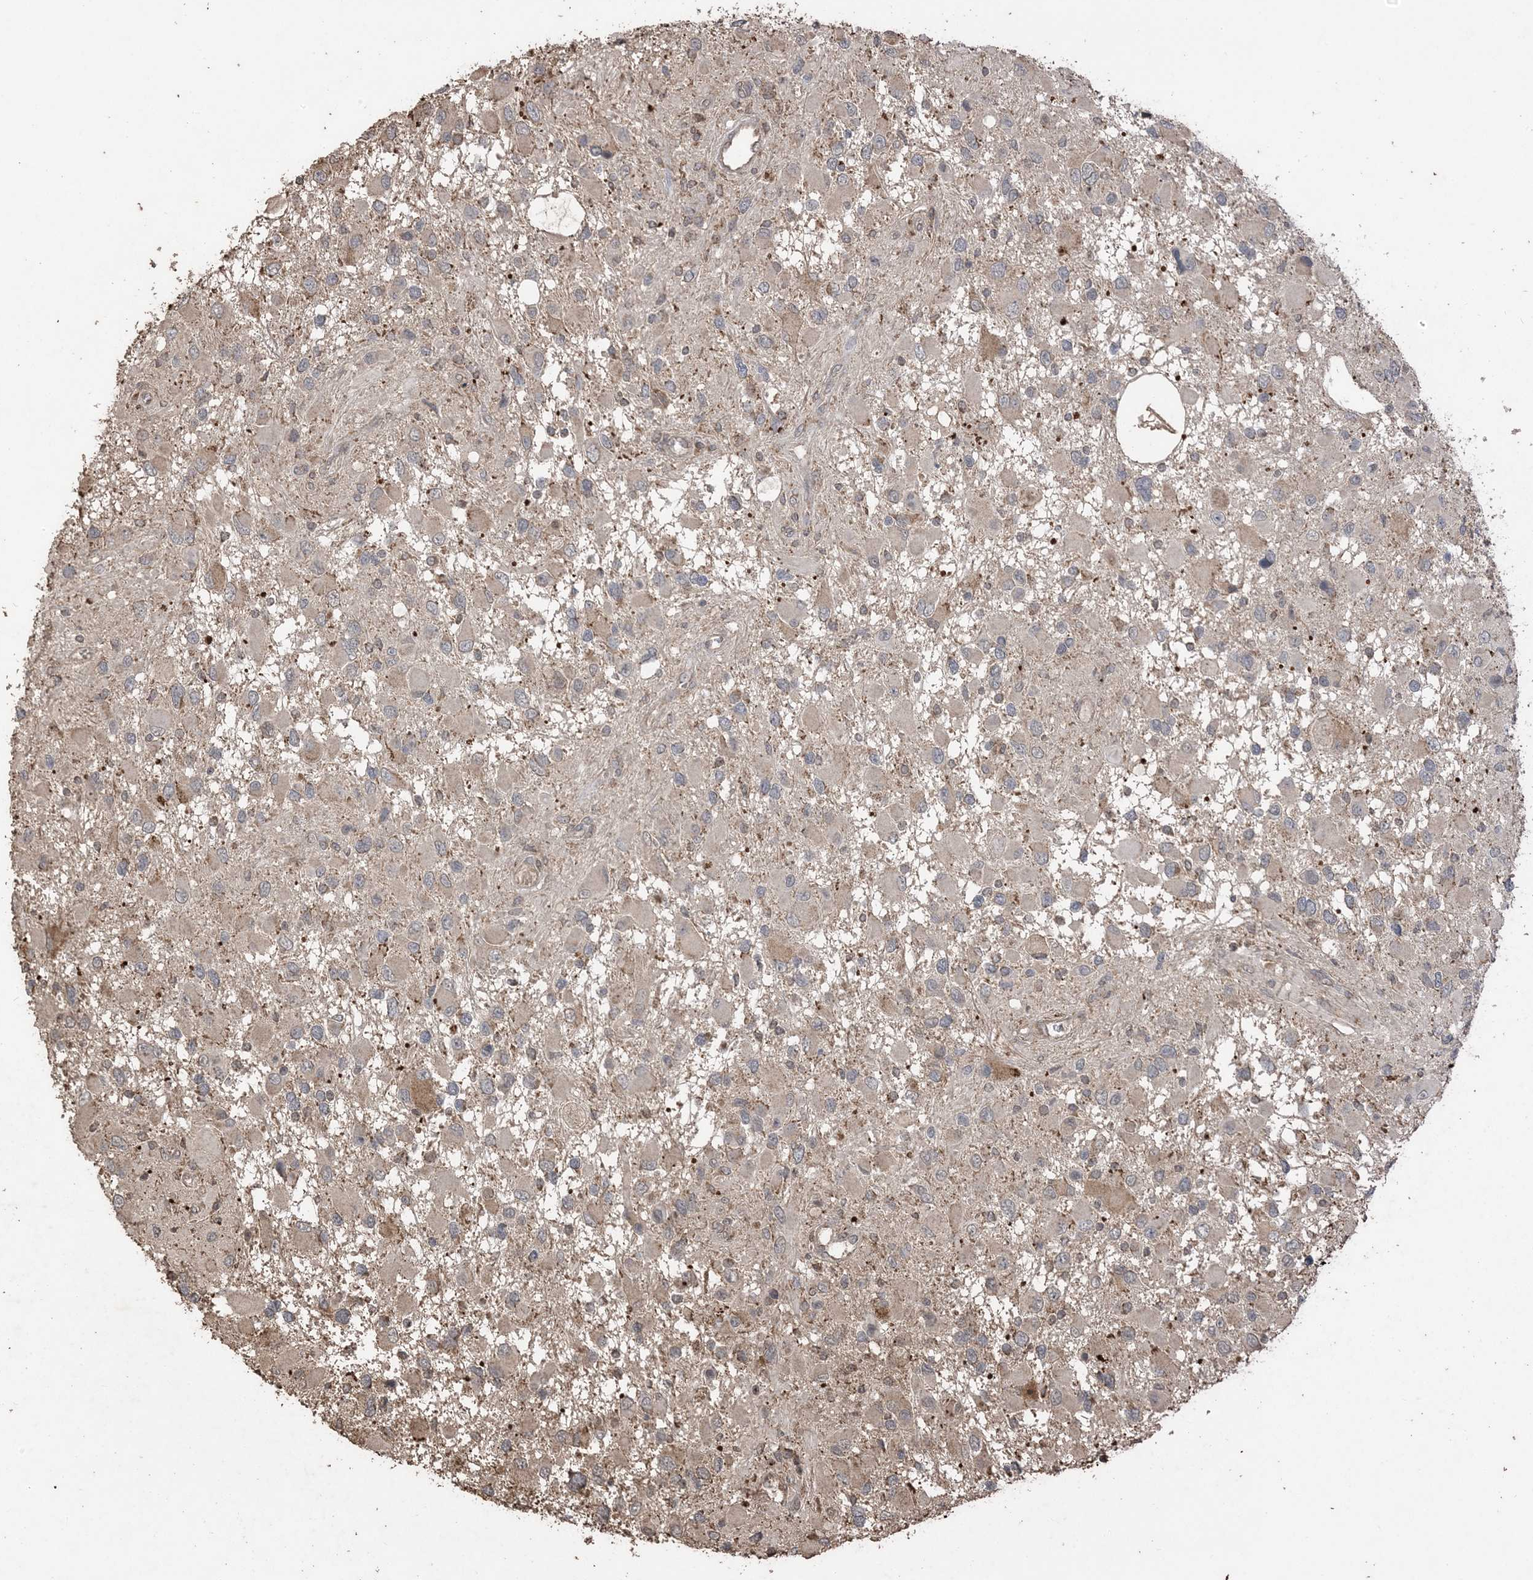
{"staining": {"intensity": "weak", "quantity": "25%-75%", "location": "cytoplasmic/membranous"}, "tissue": "glioma", "cell_type": "Tumor cells", "image_type": "cancer", "snomed": [{"axis": "morphology", "description": "Glioma, malignant, High grade"}, {"axis": "topography", "description": "Brain"}], "caption": "DAB immunohistochemical staining of malignant glioma (high-grade) reveals weak cytoplasmic/membranous protein expression in approximately 25%-75% of tumor cells.", "gene": "HPS4", "patient": {"sex": "male", "age": 53}}